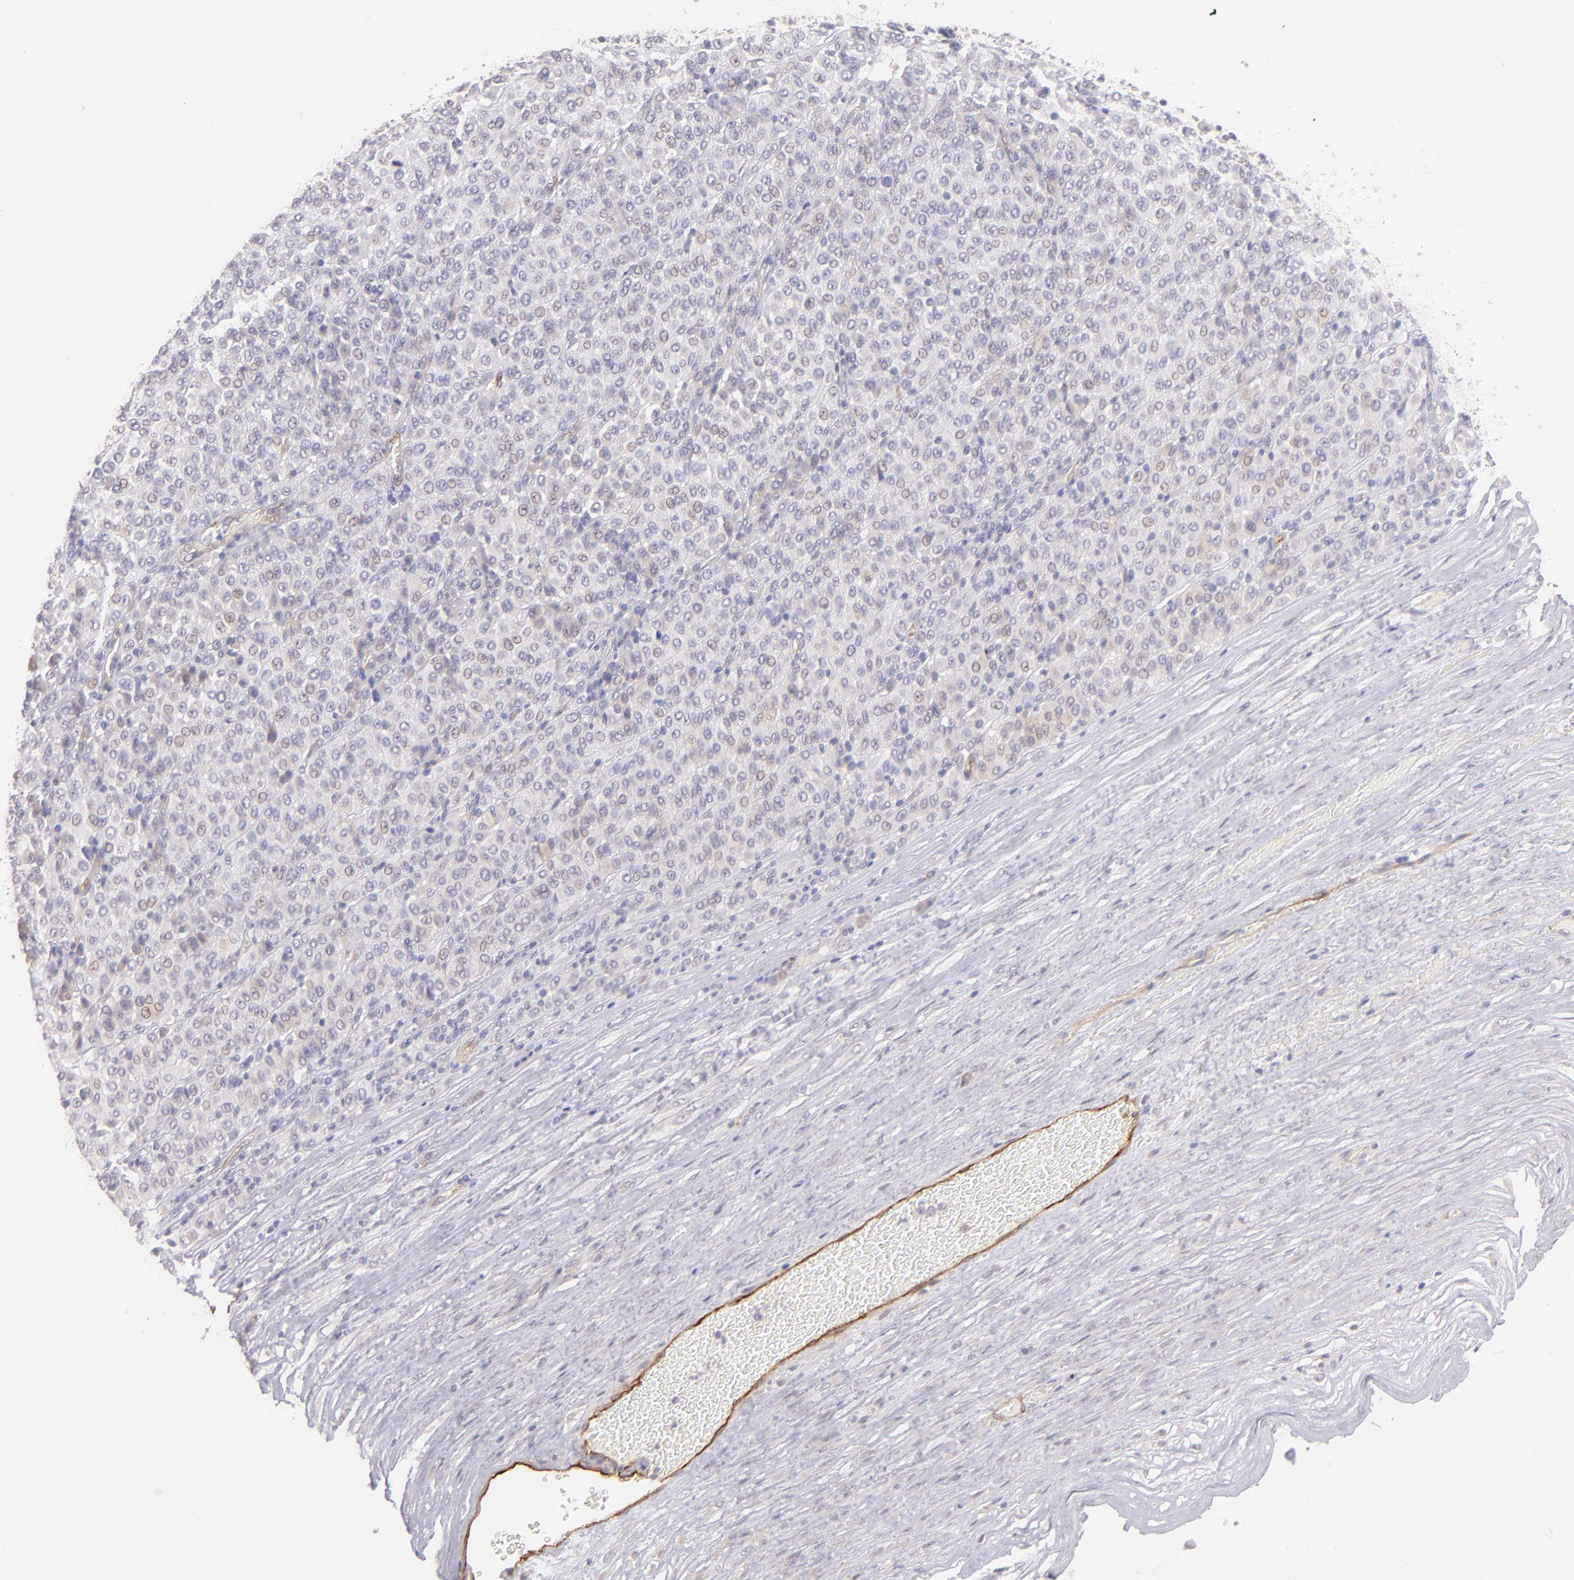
{"staining": {"intensity": "negative", "quantity": "none", "location": "none"}, "tissue": "melanoma", "cell_type": "Tumor cells", "image_type": "cancer", "snomed": [{"axis": "morphology", "description": "Malignant melanoma, Metastatic site"}, {"axis": "topography", "description": "Pancreas"}], "caption": "Micrograph shows no significant protein positivity in tumor cells of malignant melanoma (metastatic site).", "gene": "THBD", "patient": {"sex": "female", "age": 30}}